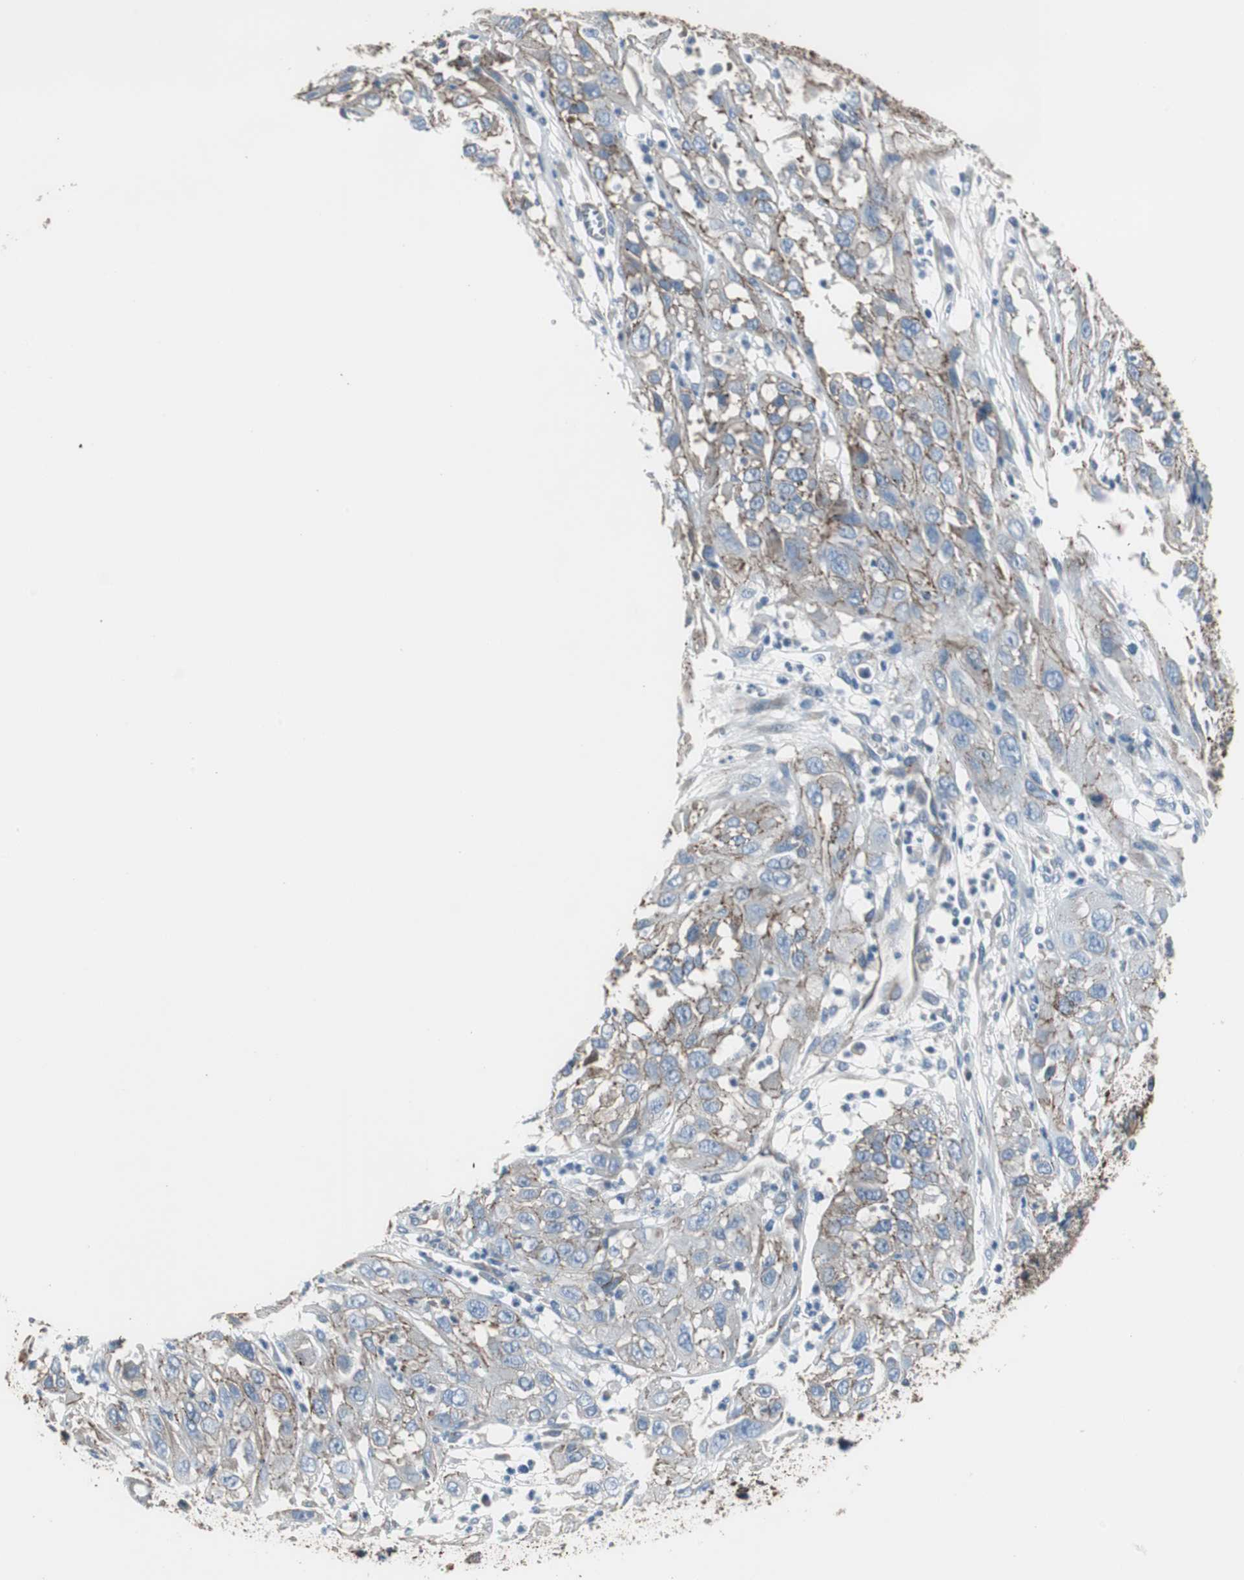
{"staining": {"intensity": "moderate", "quantity": "25%-75%", "location": "cytoplasmic/membranous"}, "tissue": "cervical cancer", "cell_type": "Tumor cells", "image_type": "cancer", "snomed": [{"axis": "morphology", "description": "Squamous cell carcinoma, NOS"}, {"axis": "topography", "description": "Cervix"}], "caption": "IHC histopathology image of cervical squamous cell carcinoma stained for a protein (brown), which reveals medium levels of moderate cytoplasmic/membranous positivity in about 25%-75% of tumor cells.", "gene": "STXBP4", "patient": {"sex": "female", "age": 32}}